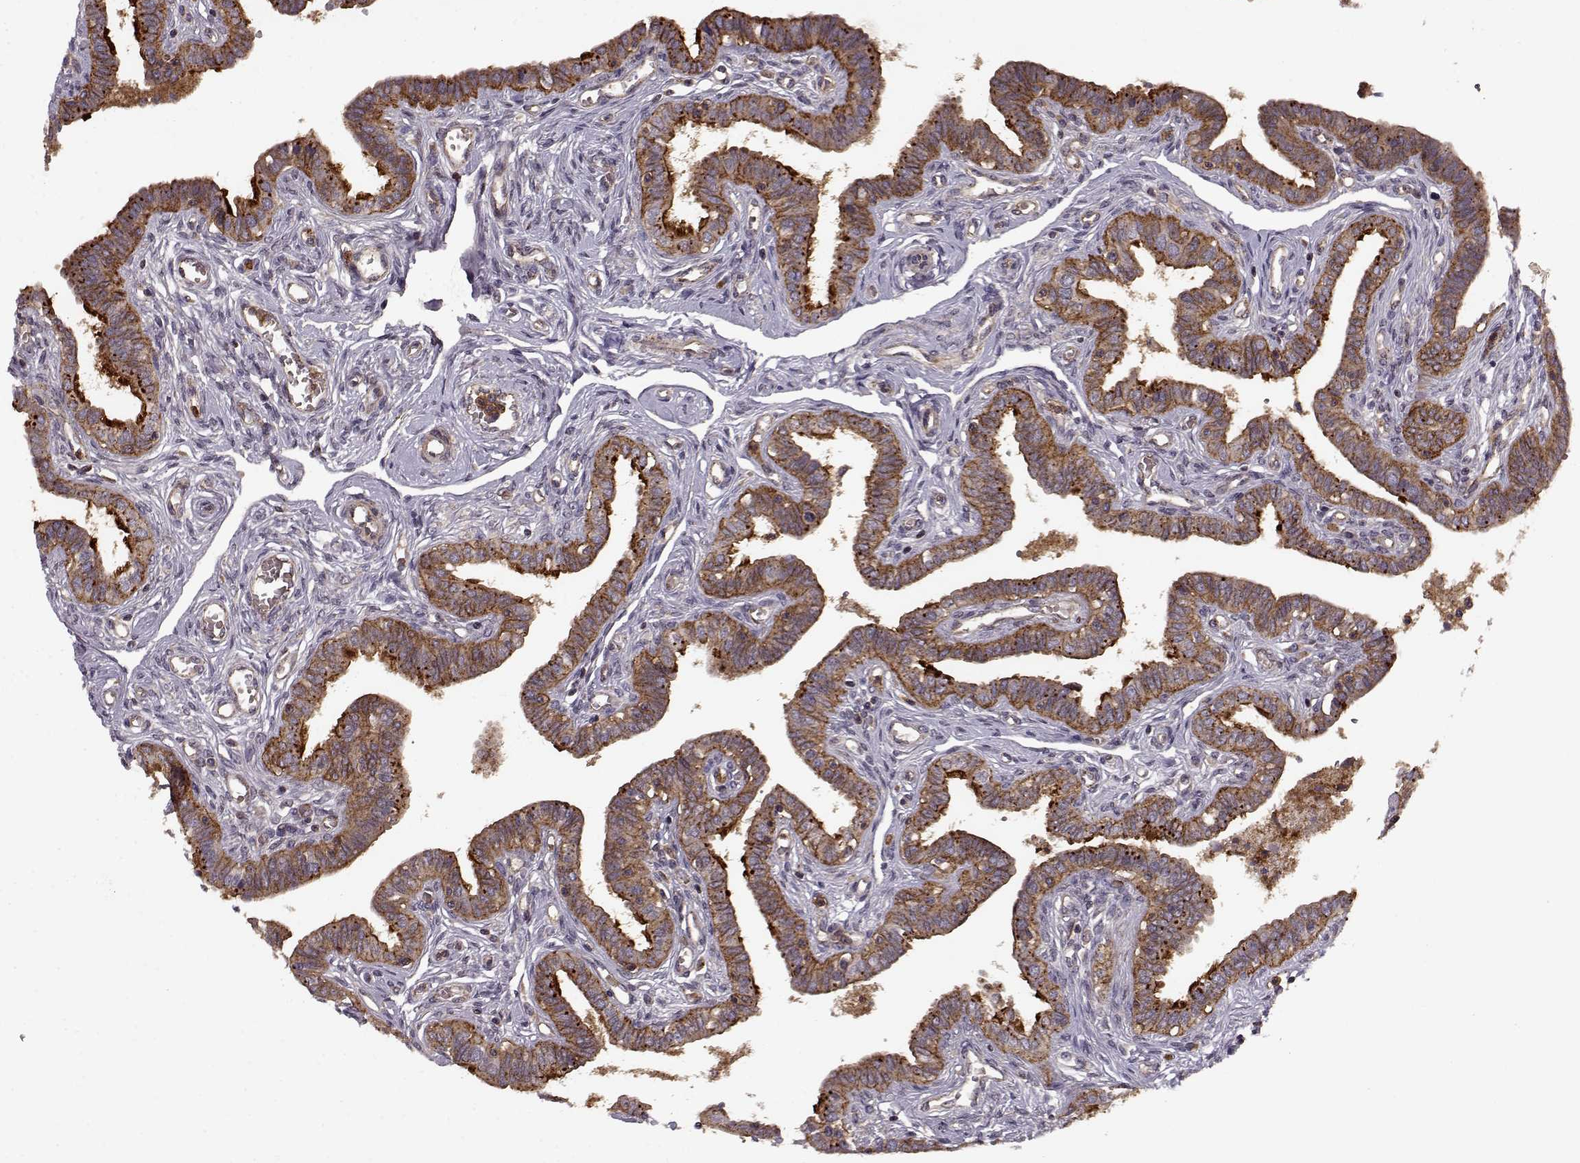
{"staining": {"intensity": "strong", "quantity": ">75%", "location": "cytoplasmic/membranous"}, "tissue": "fallopian tube", "cell_type": "Glandular cells", "image_type": "normal", "snomed": [{"axis": "morphology", "description": "Normal tissue, NOS"}, {"axis": "morphology", "description": "Carcinoma, endometroid"}, {"axis": "topography", "description": "Fallopian tube"}, {"axis": "topography", "description": "Ovary"}], "caption": "Immunohistochemistry staining of benign fallopian tube, which exhibits high levels of strong cytoplasmic/membranous expression in about >75% of glandular cells indicating strong cytoplasmic/membranous protein expression. The staining was performed using DAB (brown) for protein detection and nuclei were counterstained in hematoxylin (blue).", "gene": "IFRD2", "patient": {"sex": "female", "age": 42}}